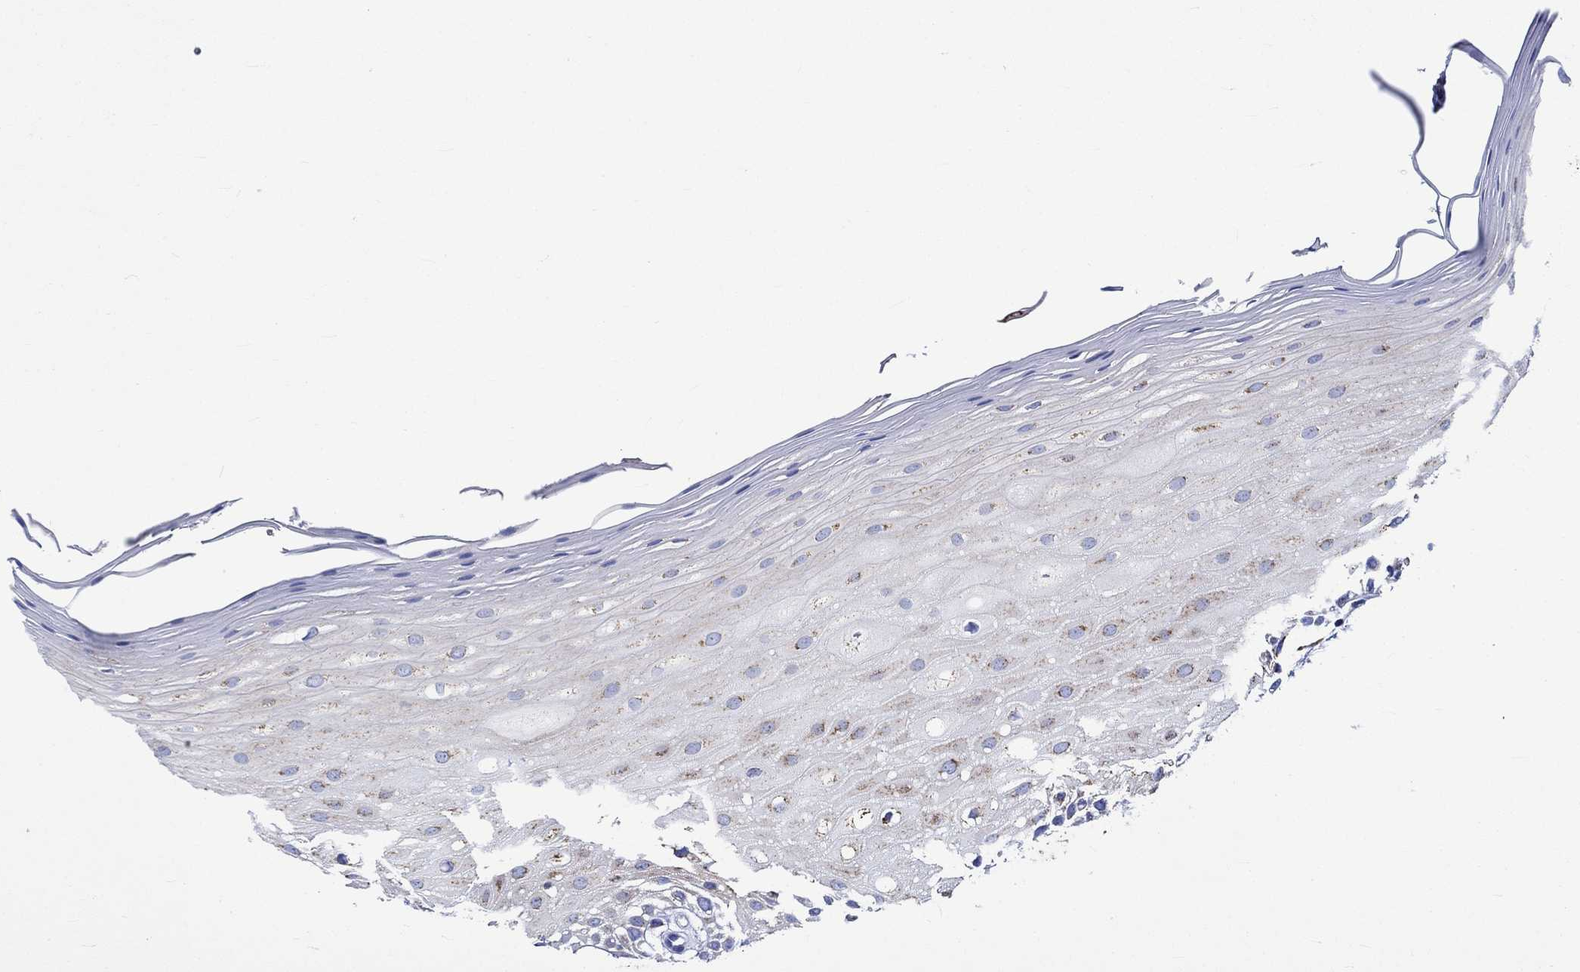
{"staining": {"intensity": "moderate", "quantity": "<25%", "location": "cytoplasmic/membranous"}, "tissue": "oral mucosa", "cell_type": "Squamous epithelial cells", "image_type": "normal", "snomed": [{"axis": "morphology", "description": "Normal tissue, NOS"}, {"axis": "morphology", "description": "Squamous cell carcinoma, NOS"}, {"axis": "topography", "description": "Oral tissue"}, {"axis": "topography", "description": "Head-Neck"}], "caption": "An image of human oral mucosa stained for a protein demonstrates moderate cytoplasmic/membranous brown staining in squamous epithelial cells. Immunohistochemistry stains the protein of interest in brown and the nuclei are stained blue.", "gene": "RCE1", "patient": {"sex": "female", "age": 75}}